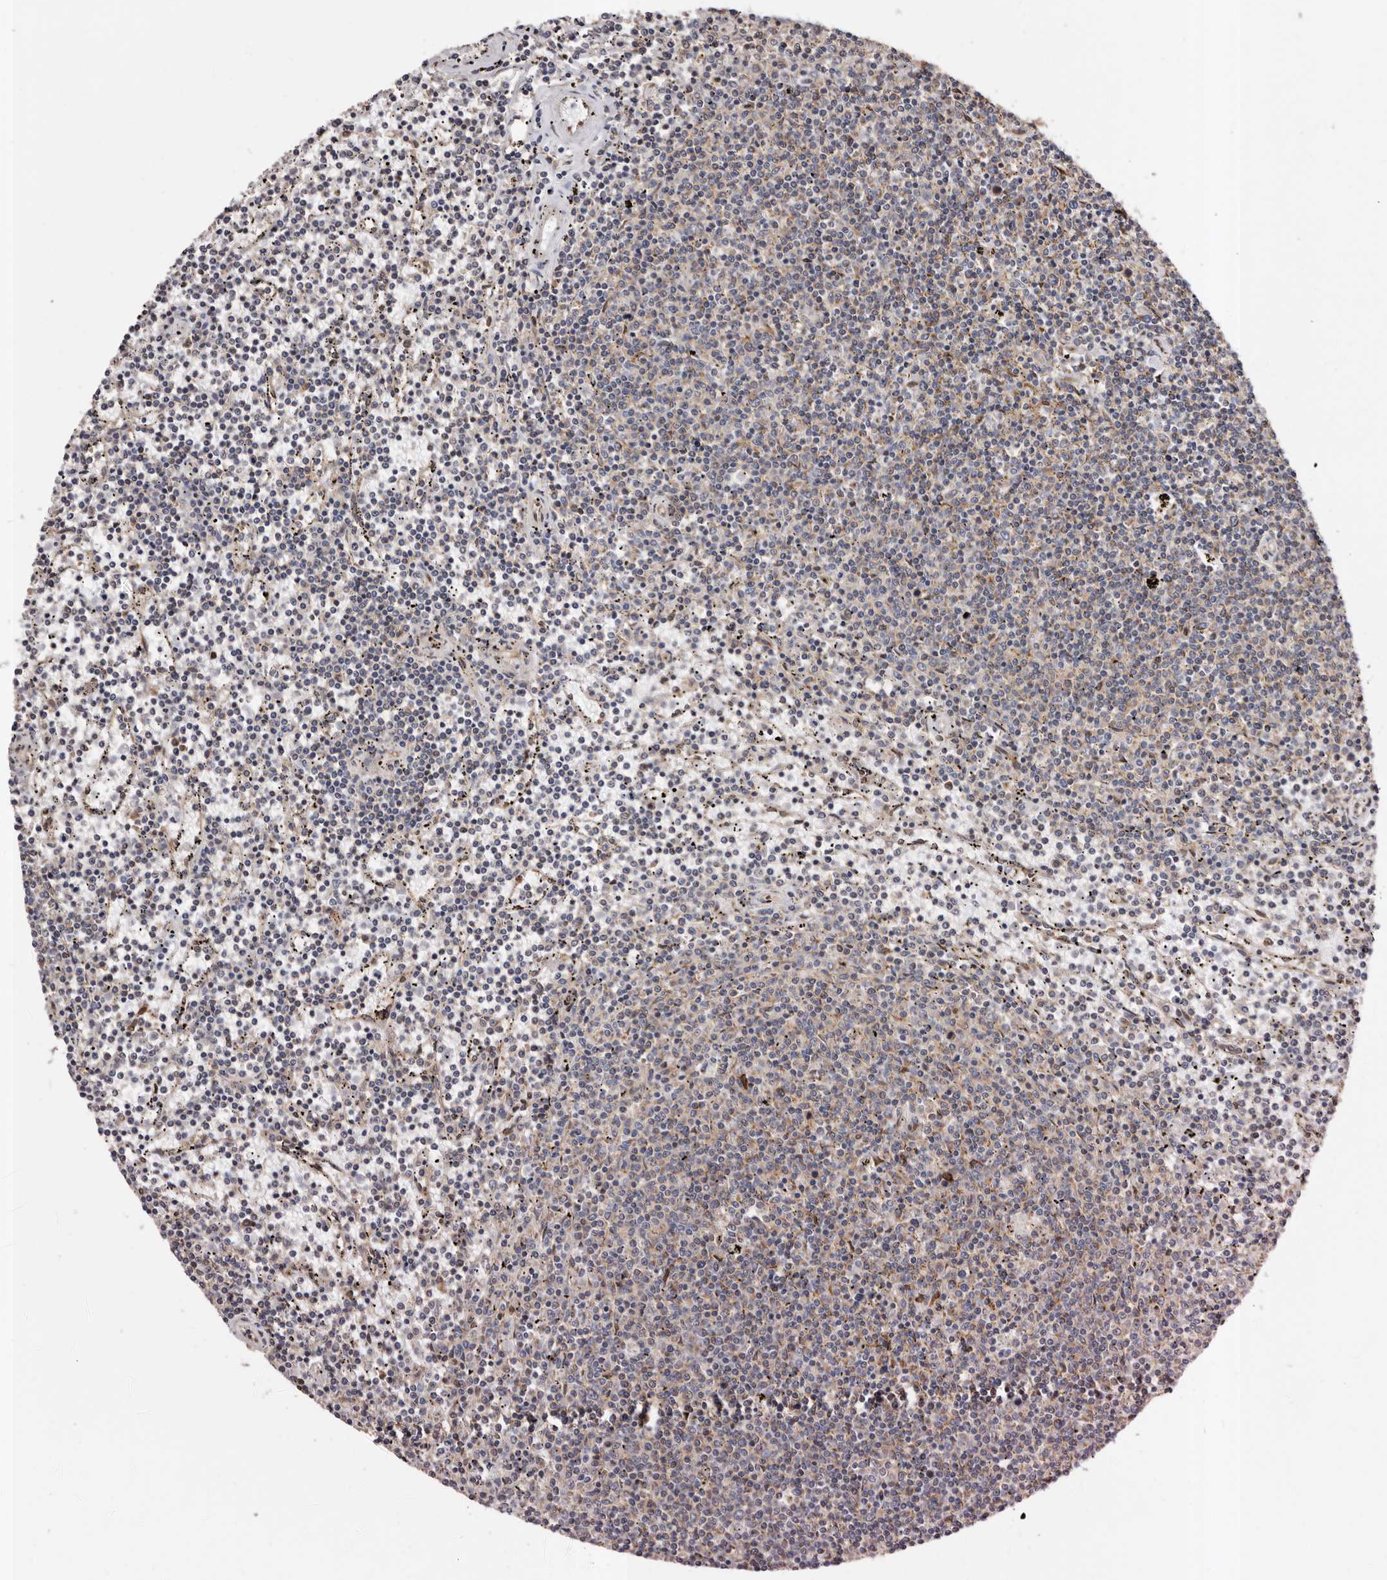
{"staining": {"intensity": "negative", "quantity": "none", "location": "none"}, "tissue": "lymphoma", "cell_type": "Tumor cells", "image_type": "cancer", "snomed": [{"axis": "morphology", "description": "Malignant lymphoma, non-Hodgkin's type, Low grade"}, {"axis": "topography", "description": "Spleen"}], "caption": "Immunohistochemistry micrograph of neoplastic tissue: human malignant lymphoma, non-Hodgkin's type (low-grade) stained with DAB demonstrates no significant protein staining in tumor cells.", "gene": "COQ8B", "patient": {"sex": "female", "age": 50}}